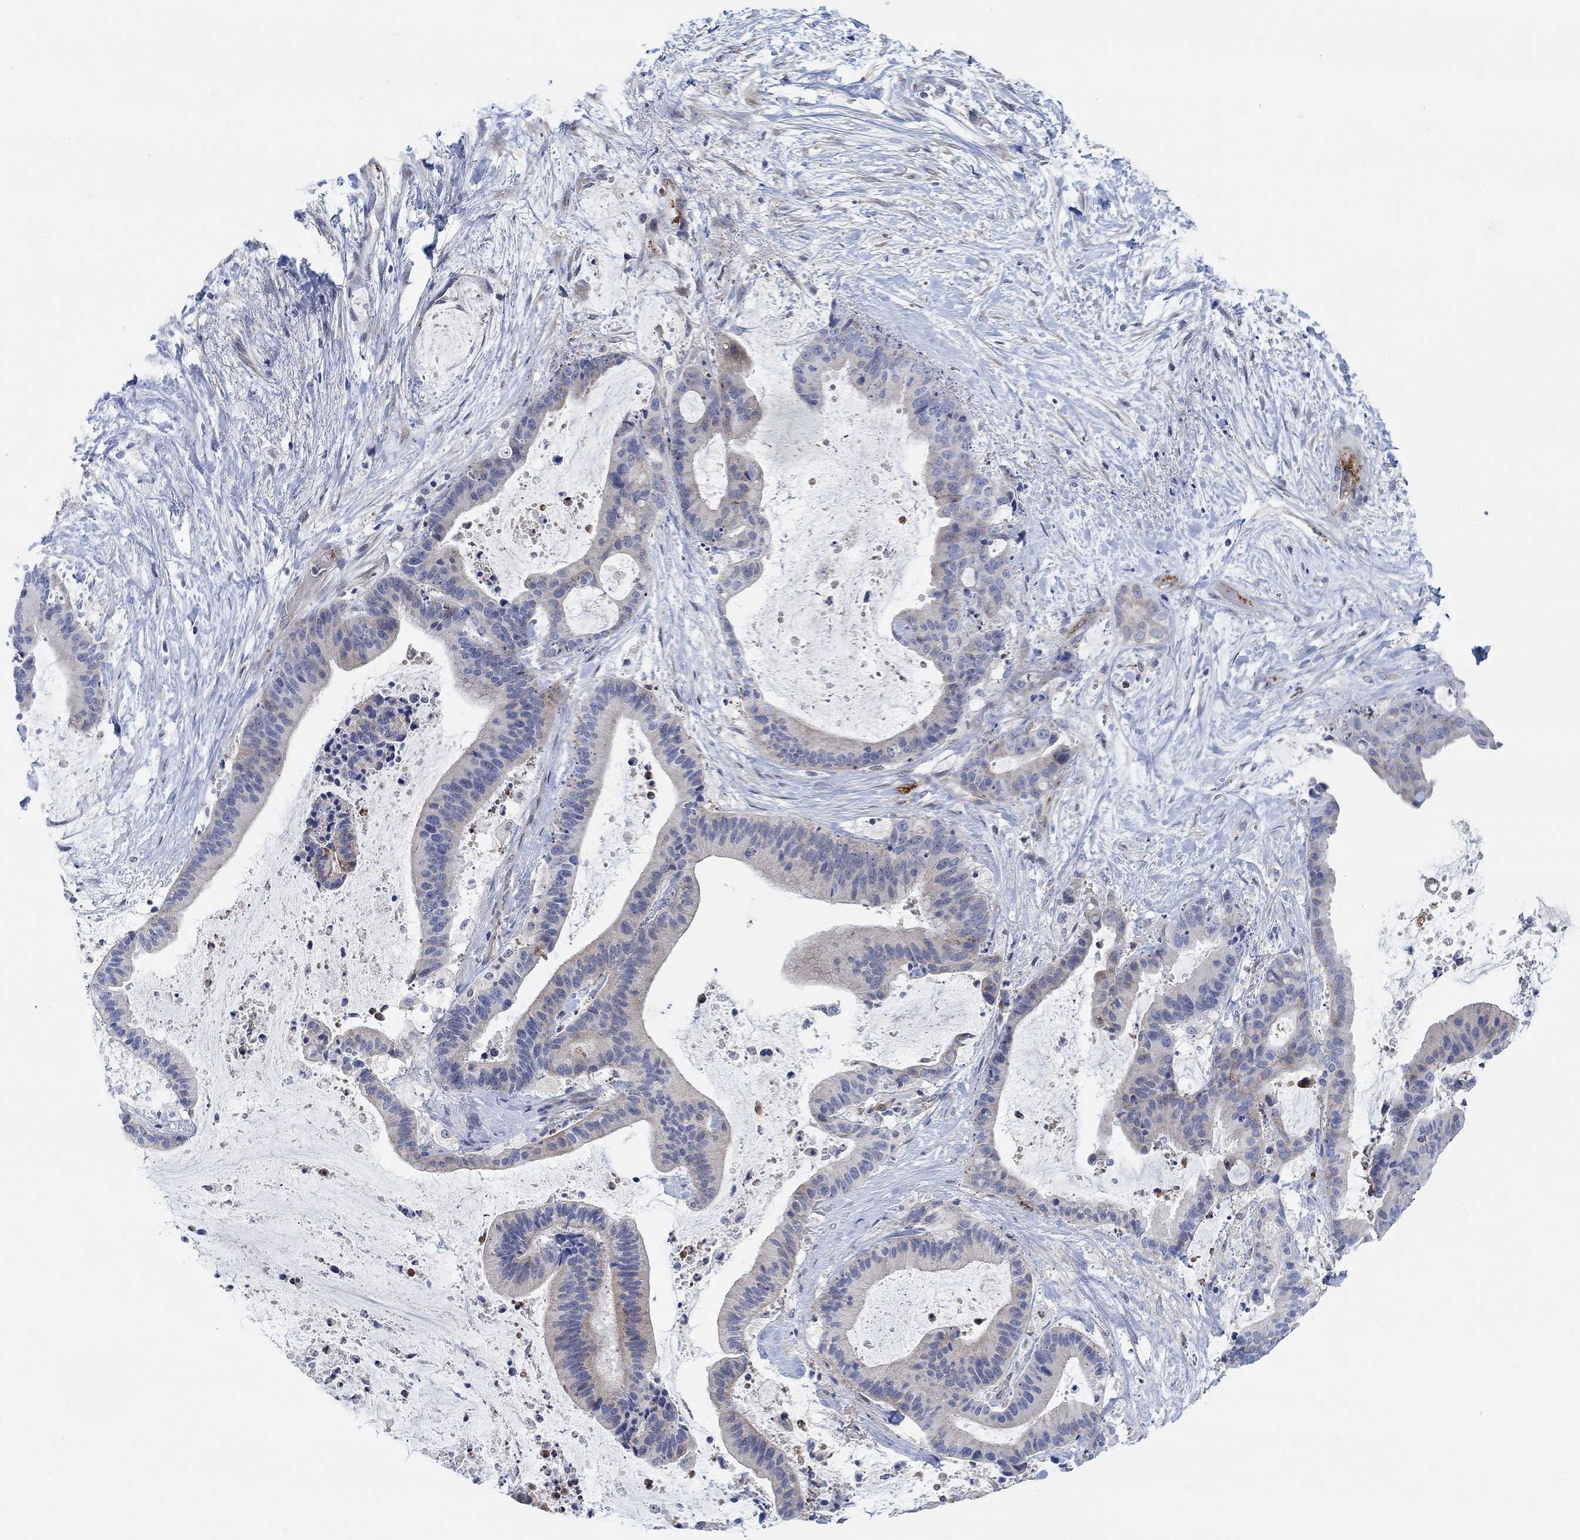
{"staining": {"intensity": "negative", "quantity": "none", "location": "none"}, "tissue": "liver cancer", "cell_type": "Tumor cells", "image_type": "cancer", "snomed": [{"axis": "morphology", "description": "Cholangiocarcinoma"}, {"axis": "topography", "description": "Liver"}], "caption": "IHC of cholangiocarcinoma (liver) shows no positivity in tumor cells.", "gene": "PMFBP1", "patient": {"sex": "female", "age": 73}}